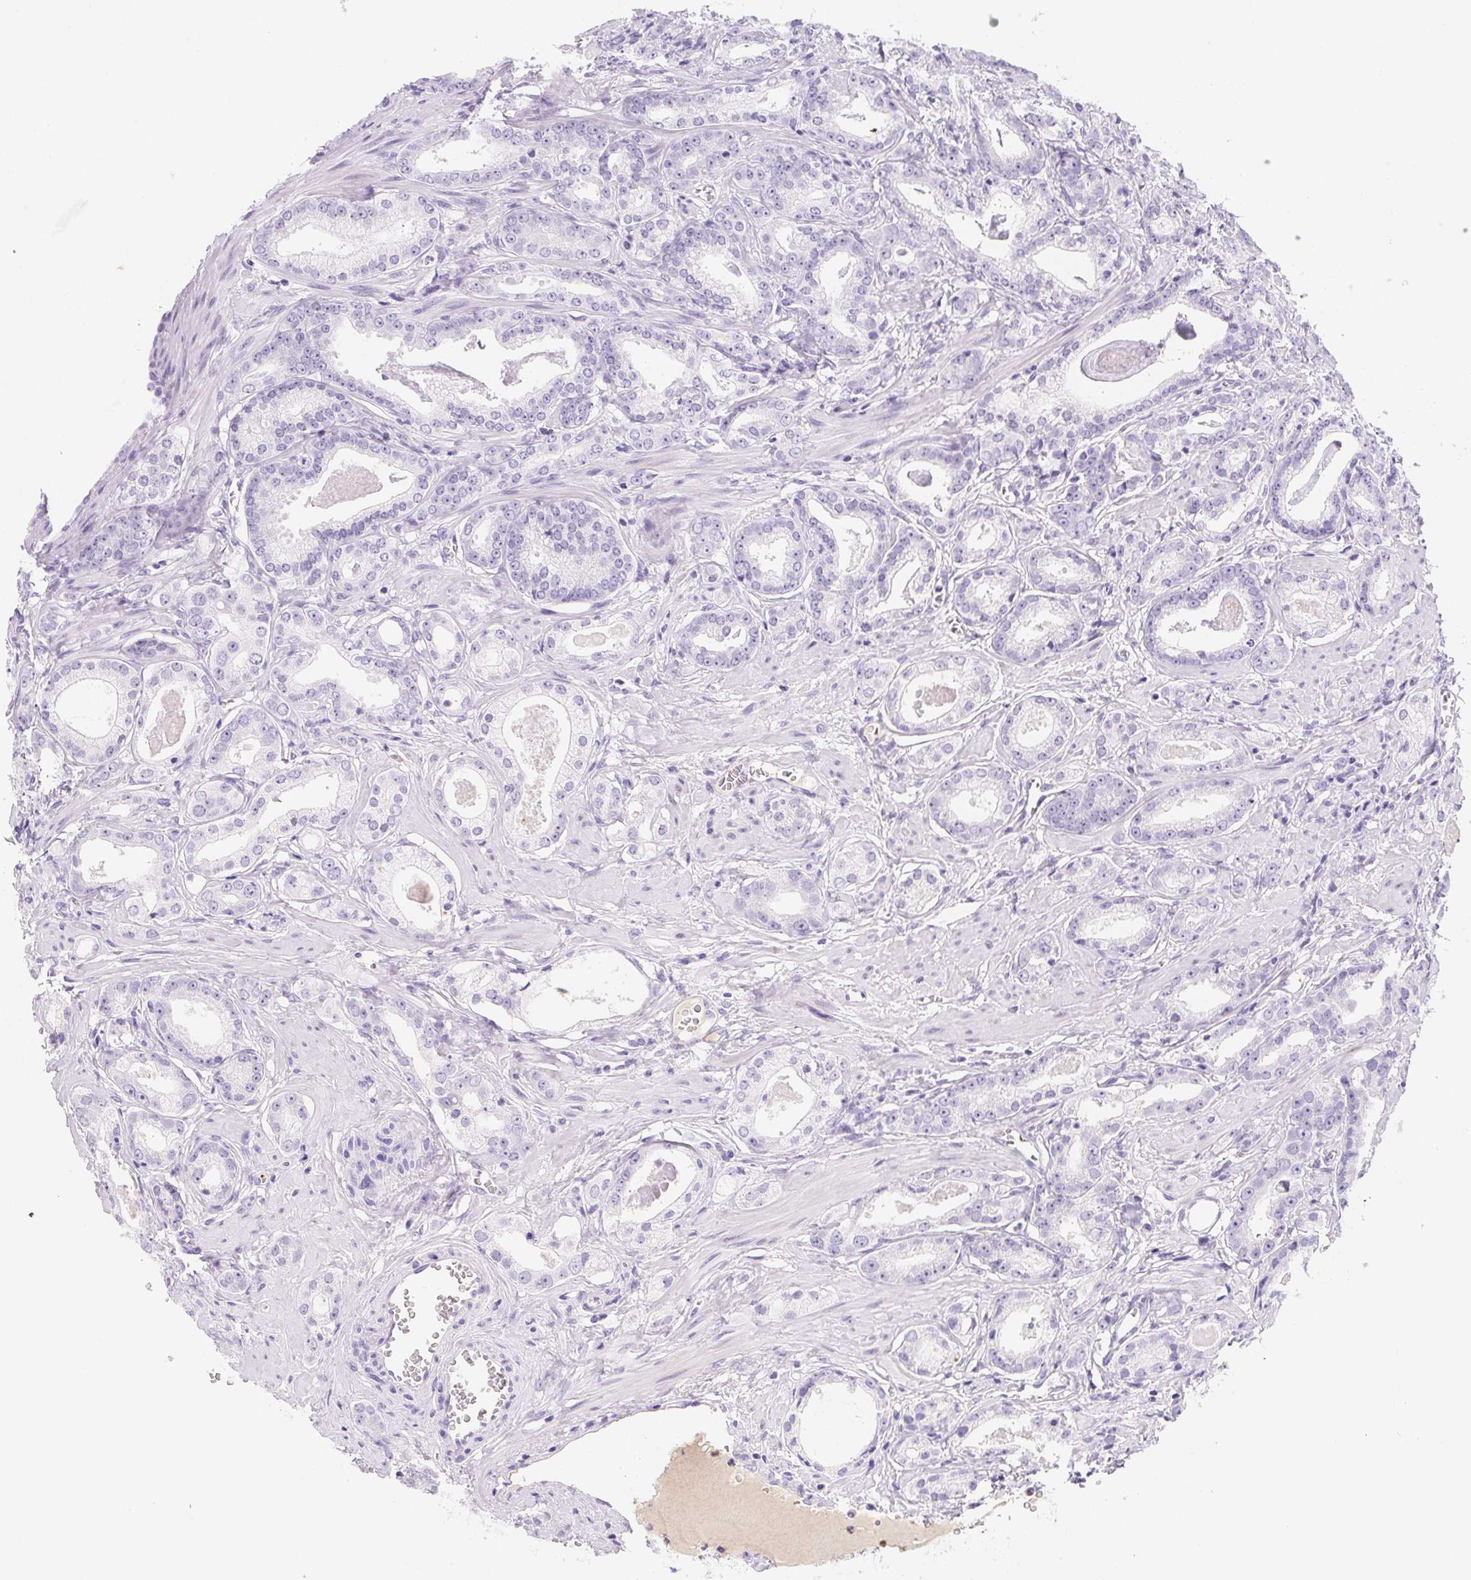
{"staining": {"intensity": "negative", "quantity": "none", "location": "none"}, "tissue": "prostate cancer", "cell_type": "Tumor cells", "image_type": "cancer", "snomed": [{"axis": "morphology", "description": "Adenocarcinoma, NOS"}, {"axis": "morphology", "description": "Adenocarcinoma, Low grade"}, {"axis": "topography", "description": "Prostate"}], "caption": "Tumor cells are negative for protein expression in human prostate cancer. (DAB (3,3'-diaminobenzidine) immunohistochemistry (IHC) with hematoxylin counter stain).", "gene": "ITIH2", "patient": {"sex": "male", "age": 64}}